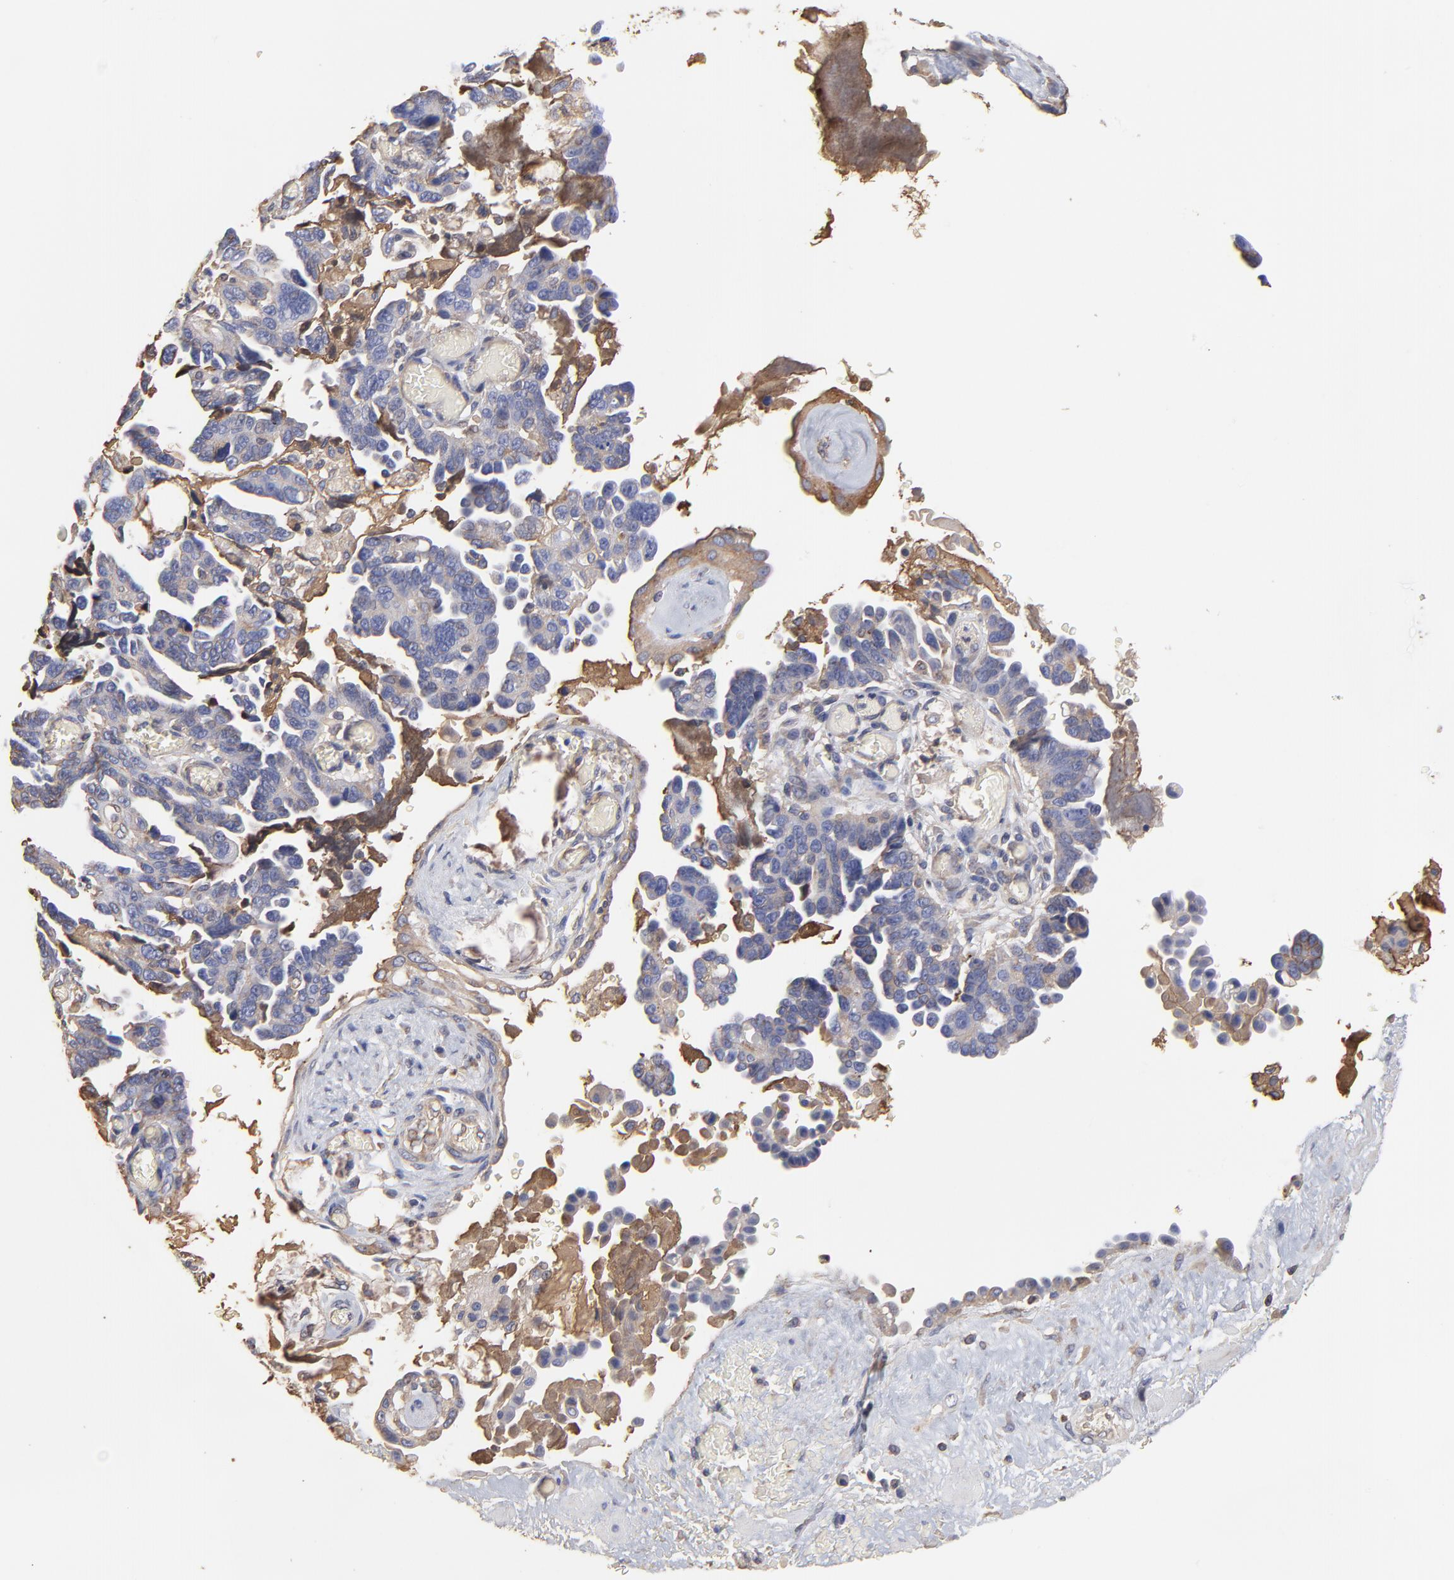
{"staining": {"intensity": "negative", "quantity": "none", "location": "none"}, "tissue": "ovarian cancer", "cell_type": "Tumor cells", "image_type": "cancer", "snomed": [{"axis": "morphology", "description": "Cystadenocarcinoma, serous, NOS"}, {"axis": "topography", "description": "Ovary"}], "caption": "Immunohistochemical staining of ovarian cancer (serous cystadenocarcinoma) shows no significant expression in tumor cells.", "gene": "LRCH2", "patient": {"sex": "female", "age": 63}}